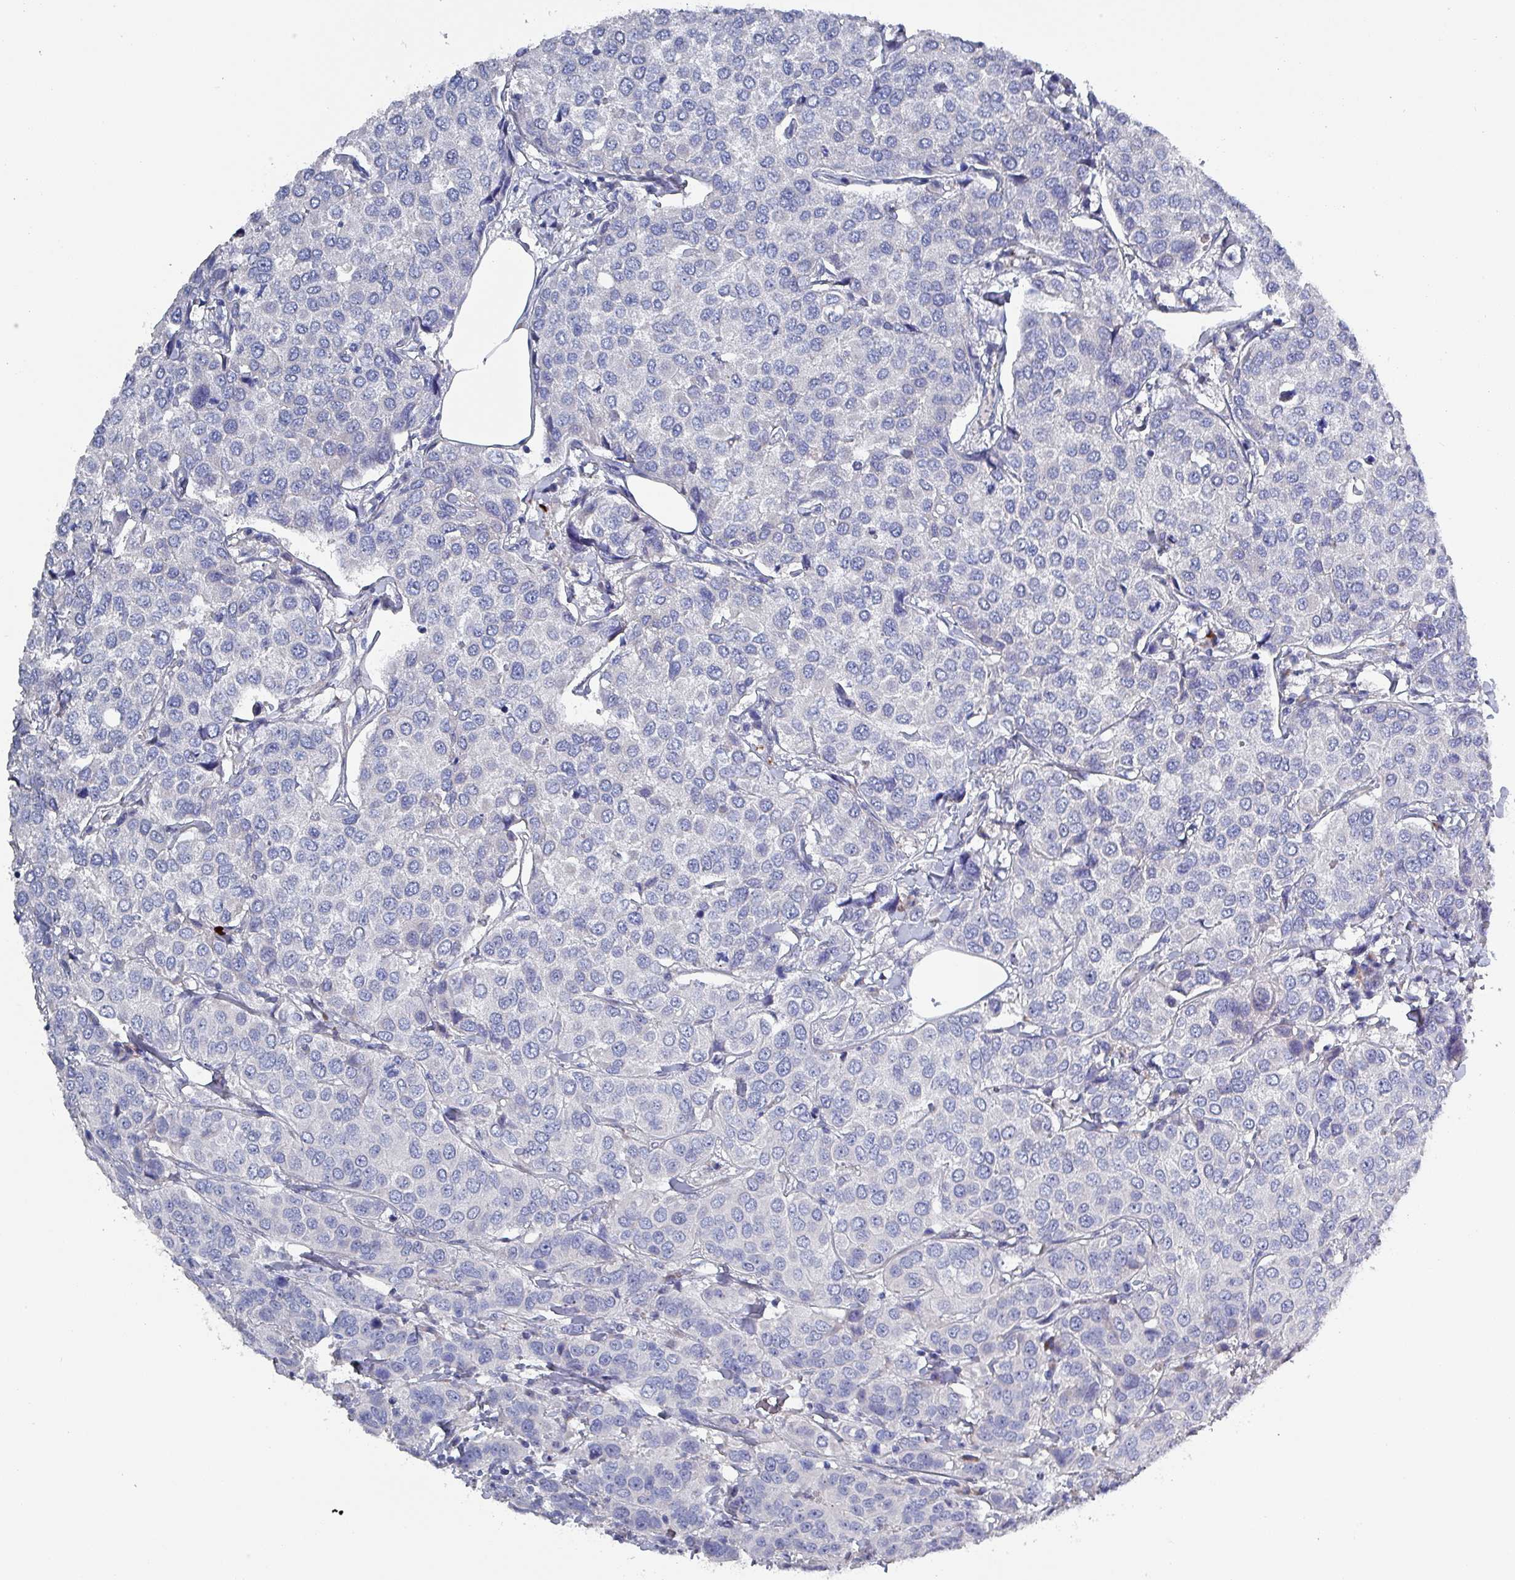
{"staining": {"intensity": "negative", "quantity": "none", "location": "none"}, "tissue": "breast cancer", "cell_type": "Tumor cells", "image_type": "cancer", "snomed": [{"axis": "morphology", "description": "Duct carcinoma"}, {"axis": "topography", "description": "Breast"}], "caption": "DAB (3,3'-diaminobenzidine) immunohistochemical staining of human breast cancer (infiltrating ductal carcinoma) displays no significant staining in tumor cells.", "gene": "DRD5", "patient": {"sex": "female", "age": 55}}